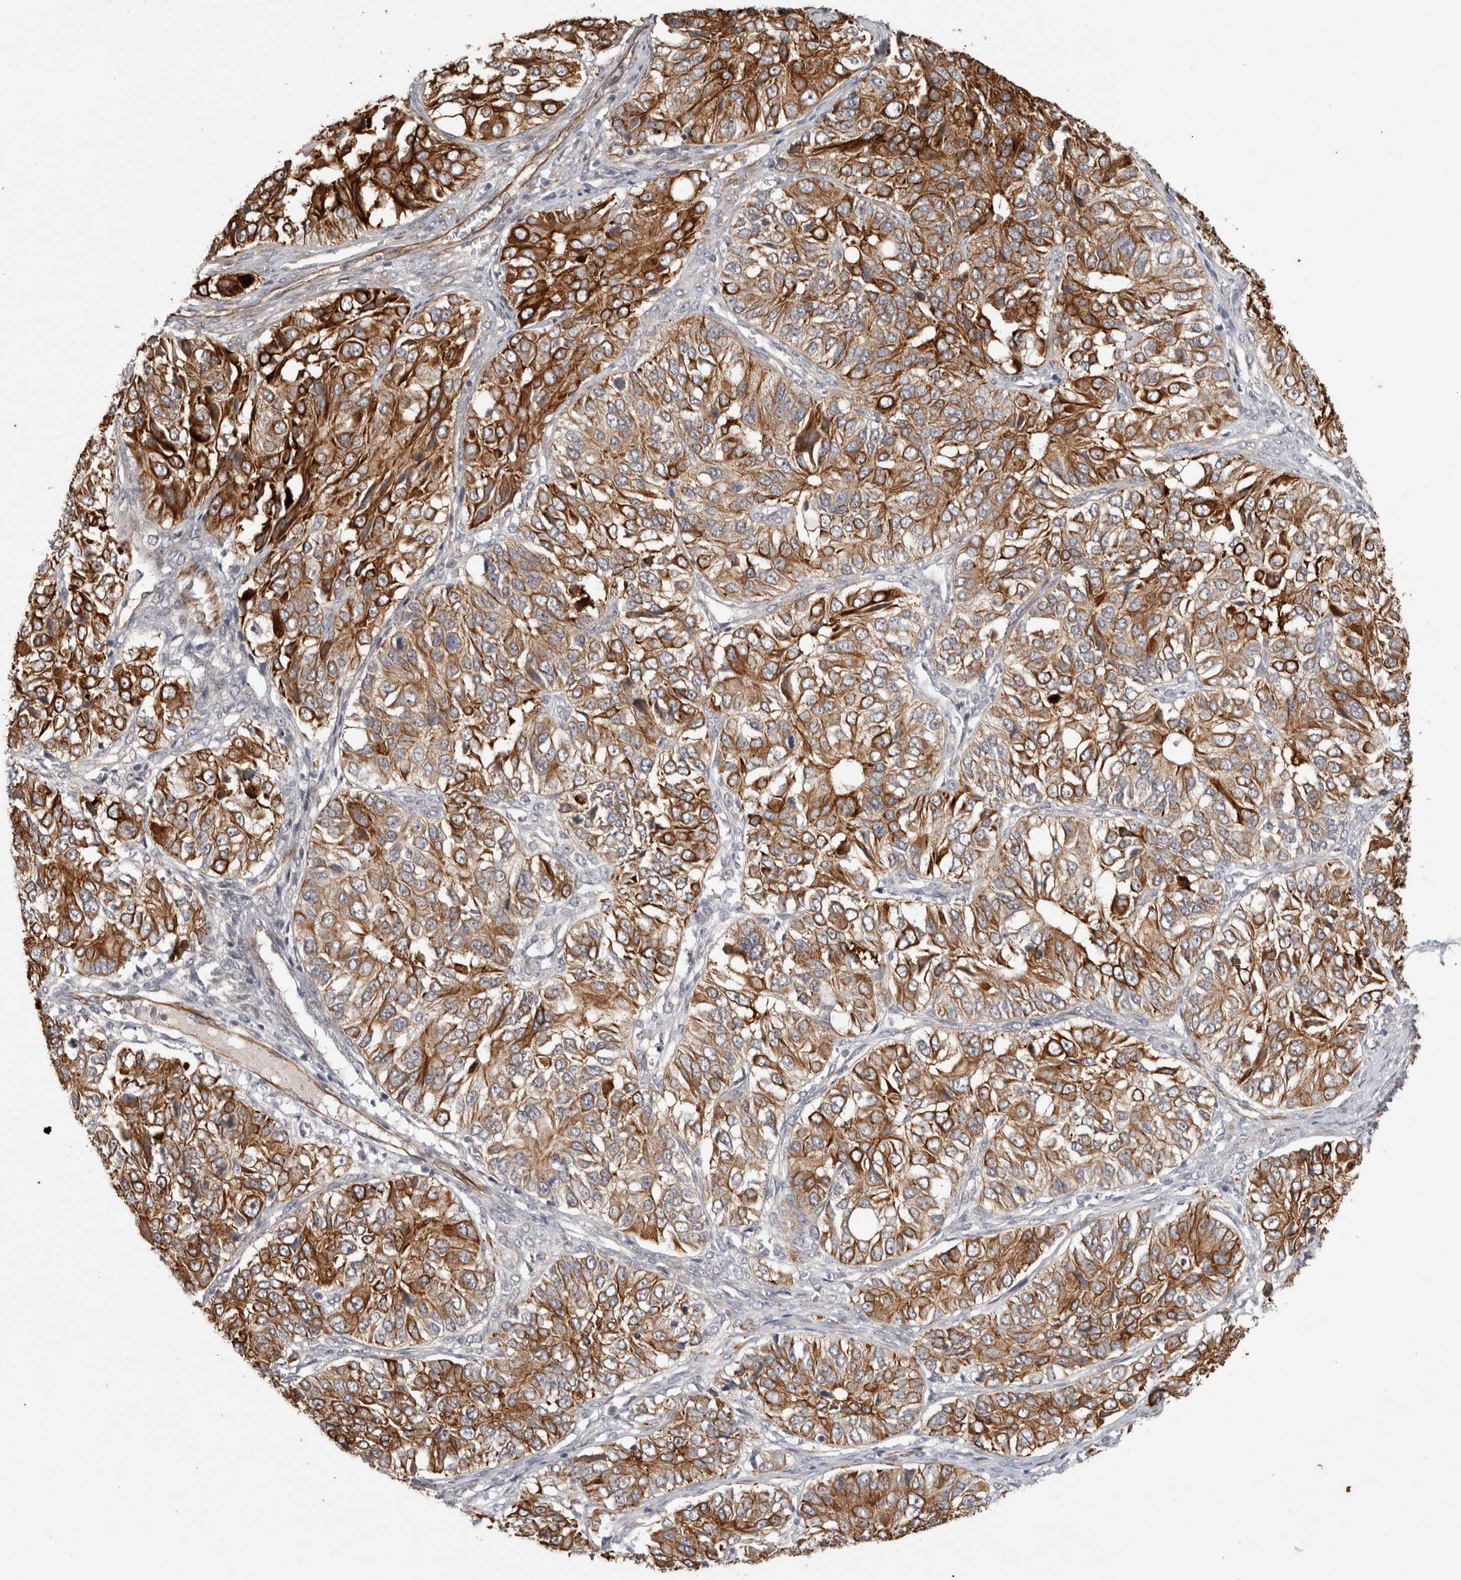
{"staining": {"intensity": "strong", "quantity": ">75%", "location": "cytoplasmic/membranous"}, "tissue": "ovarian cancer", "cell_type": "Tumor cells", "image_type": "cancer", "snomed": [{"axis": "morphology", "description": "Carcinoma, endometroid"}, {"axis": "topography", "description": "Ovary"}], "caption": "A brown stain labels strong cytoplasmic/membranous positivity of a protein in ovarian cancer tumor cells.", "gene": "CRISPLD1", "patient": {"sex": "female", "age": 51}}